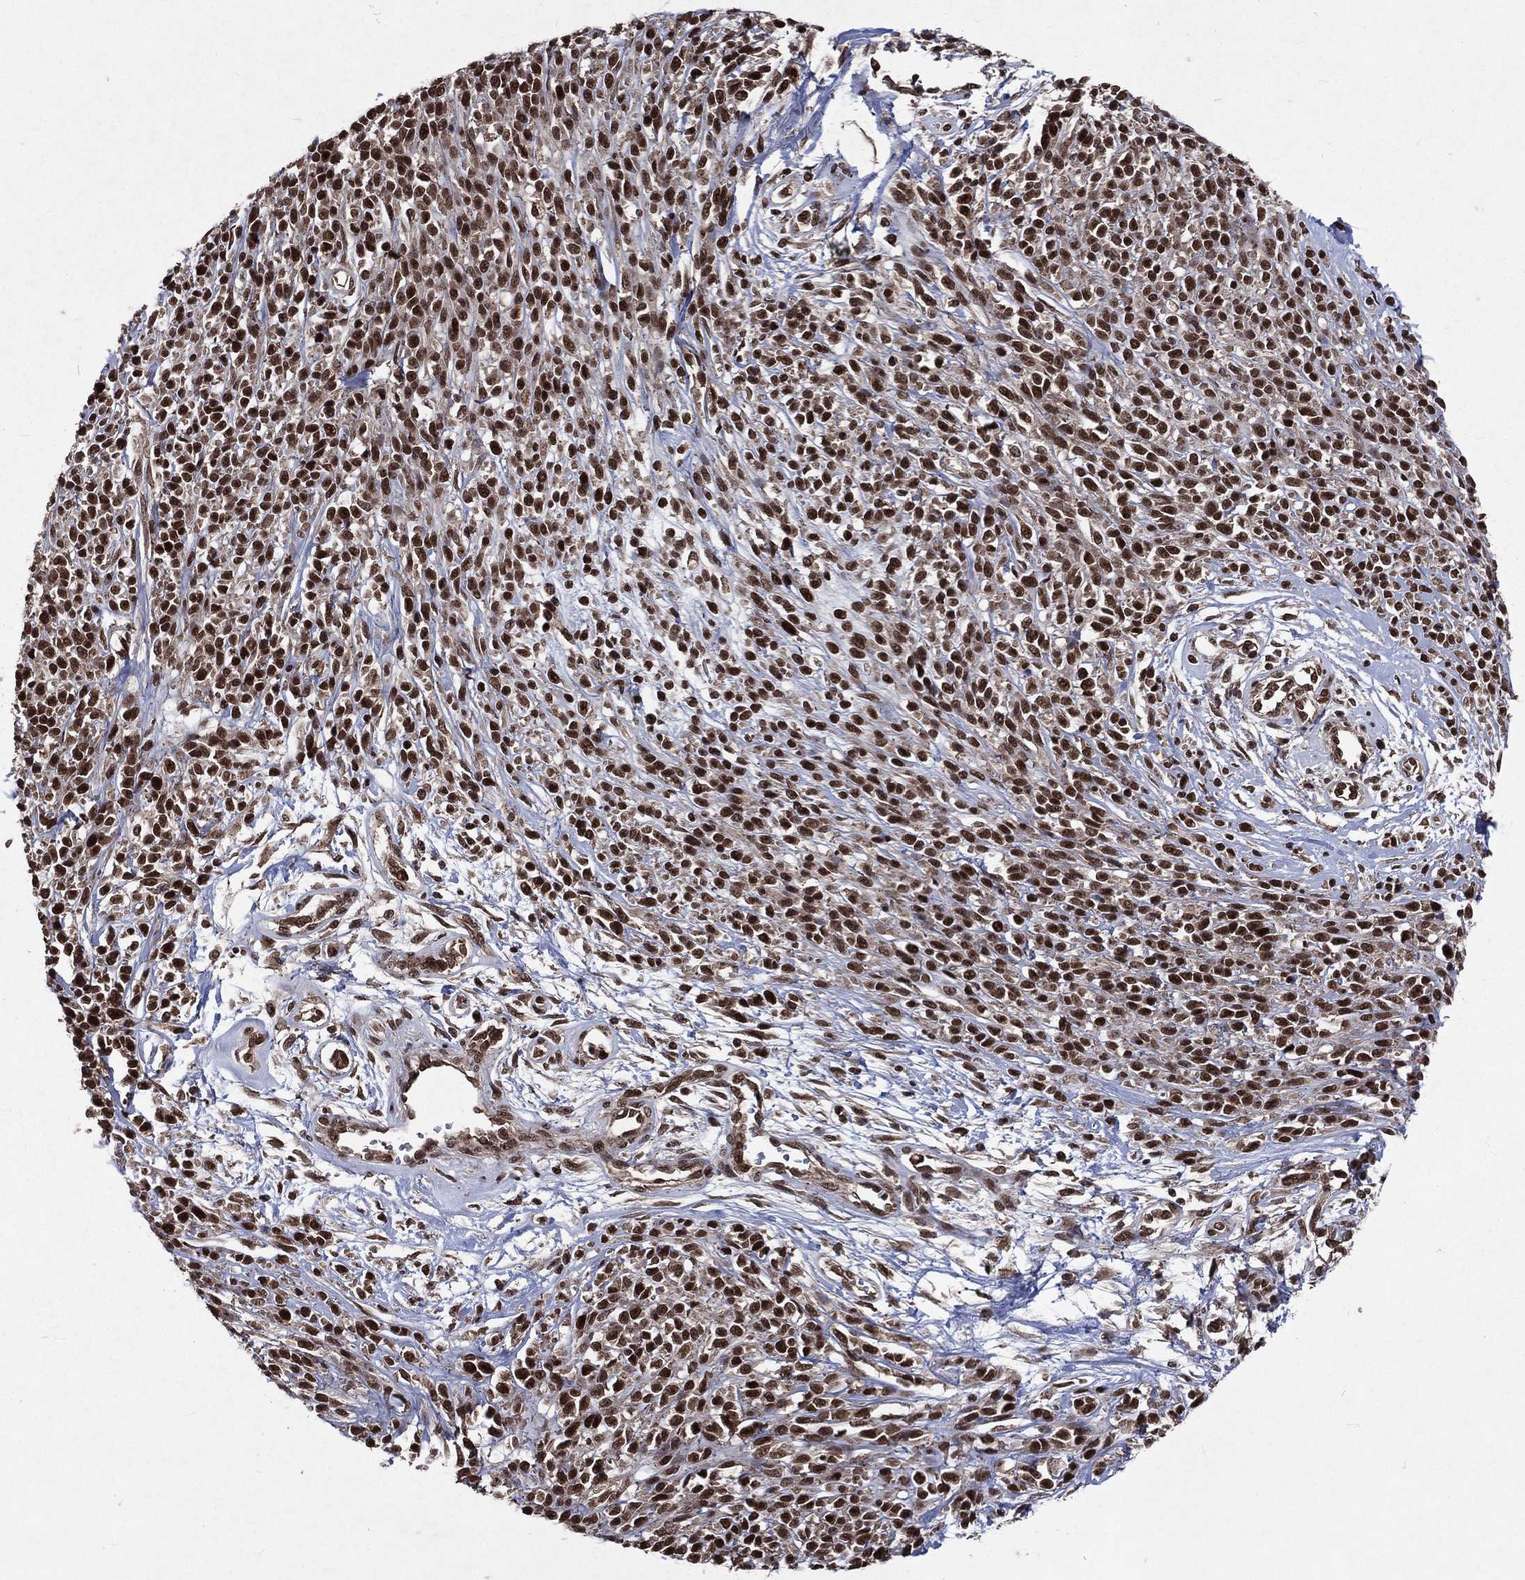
{"staining": {"intensity": "strong", "quantity": ">75%", "location": "nuclear"}, "tissue": "melanoma", "cell_type": "Tumor cells", "image_type": "cancer", "snomed": [{"axis": "morphology", "description": "Malignant melanoma, NOS"}, {"axis": "topography", "description": "Skin"}, {"axis": "topography", "description": "Skin of trunk"}], "caption": "Protein staining shows strong nuclear expression in about >75% of tumor cells in melanoma.", "gene": "DMAP1", "patient": {"sex": "male", "age": 74}}